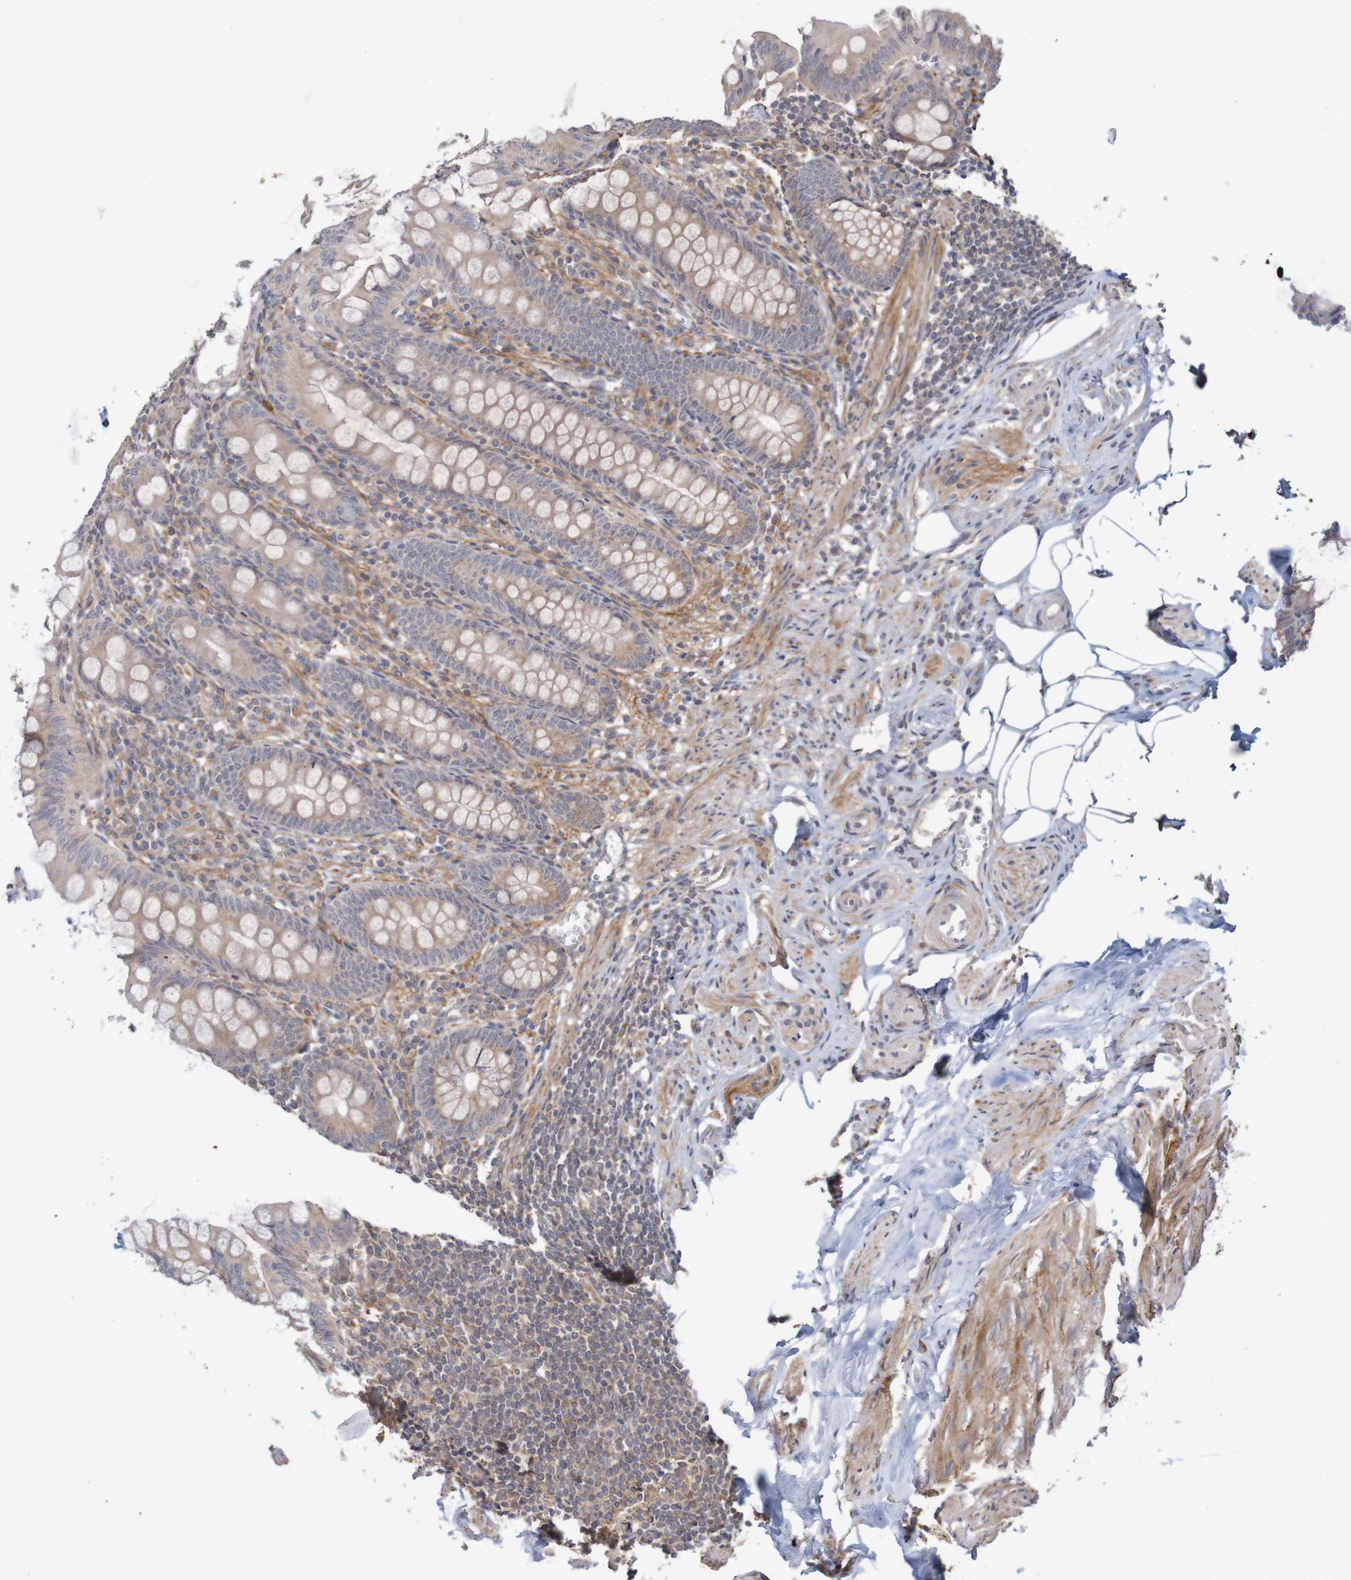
{"staining": {"intensity": "weak", "quantity": ">75%", "location": "cytoplasmic/membranous"}, "tissue": "appendix", "cell_type": "Glandular cells", "image_type": "normal", "snomed": [{"axis": "morphology", "description": "Normal tissue, NOS"}, {"axis": "topography", "description": "Appendix"}], "caption": "Glandular cells show weak cytoplasmic/membranous positivity in approximately >75% of cells in unremarkable appendix. Nuclei are stained in blue.", "gene": "ANKK1", "patient": {"sex": "female", "age": 77}}